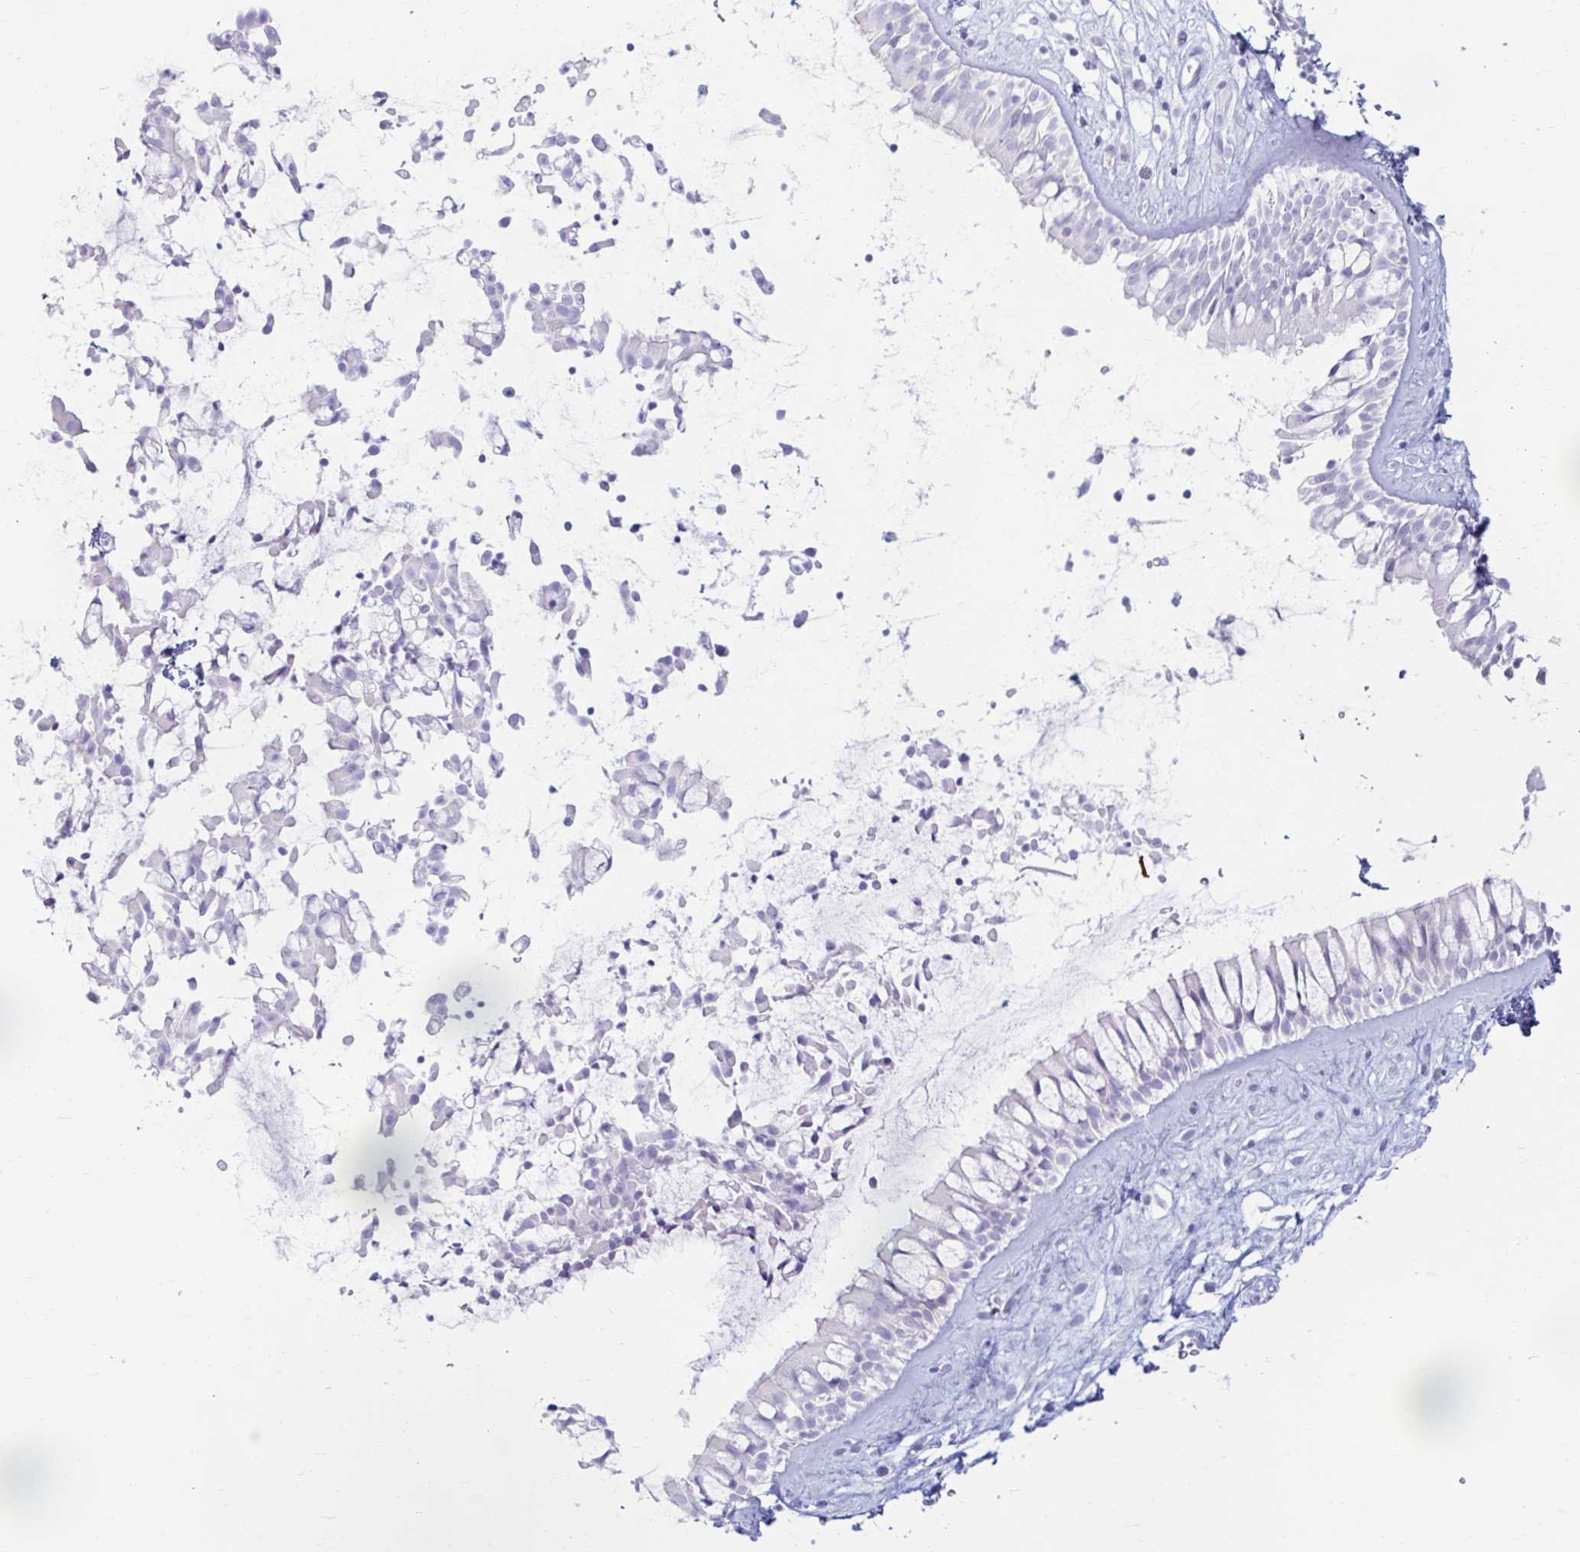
{"staining": {"intensity": "negative", "quantity": "none", "location": "none"}, "tissue": "nasopharynx", "cell_type": "Respiratory epithelial cells", "image_type": "normal", "snomed": [{"axis": "morphology", "description": "Normal tissue, NOS"}, {"axis": "topography", "description": "Nasopharynx"}], "caption": "An image of human nasopharynx is negative for staining in respiratory epithelial cells. (DAB (3,3'-diaminobenzidine) immunohistochemistry, high magnification).", "gene": "ERICH6", "patient": {"sex": "male", "age": 32}}